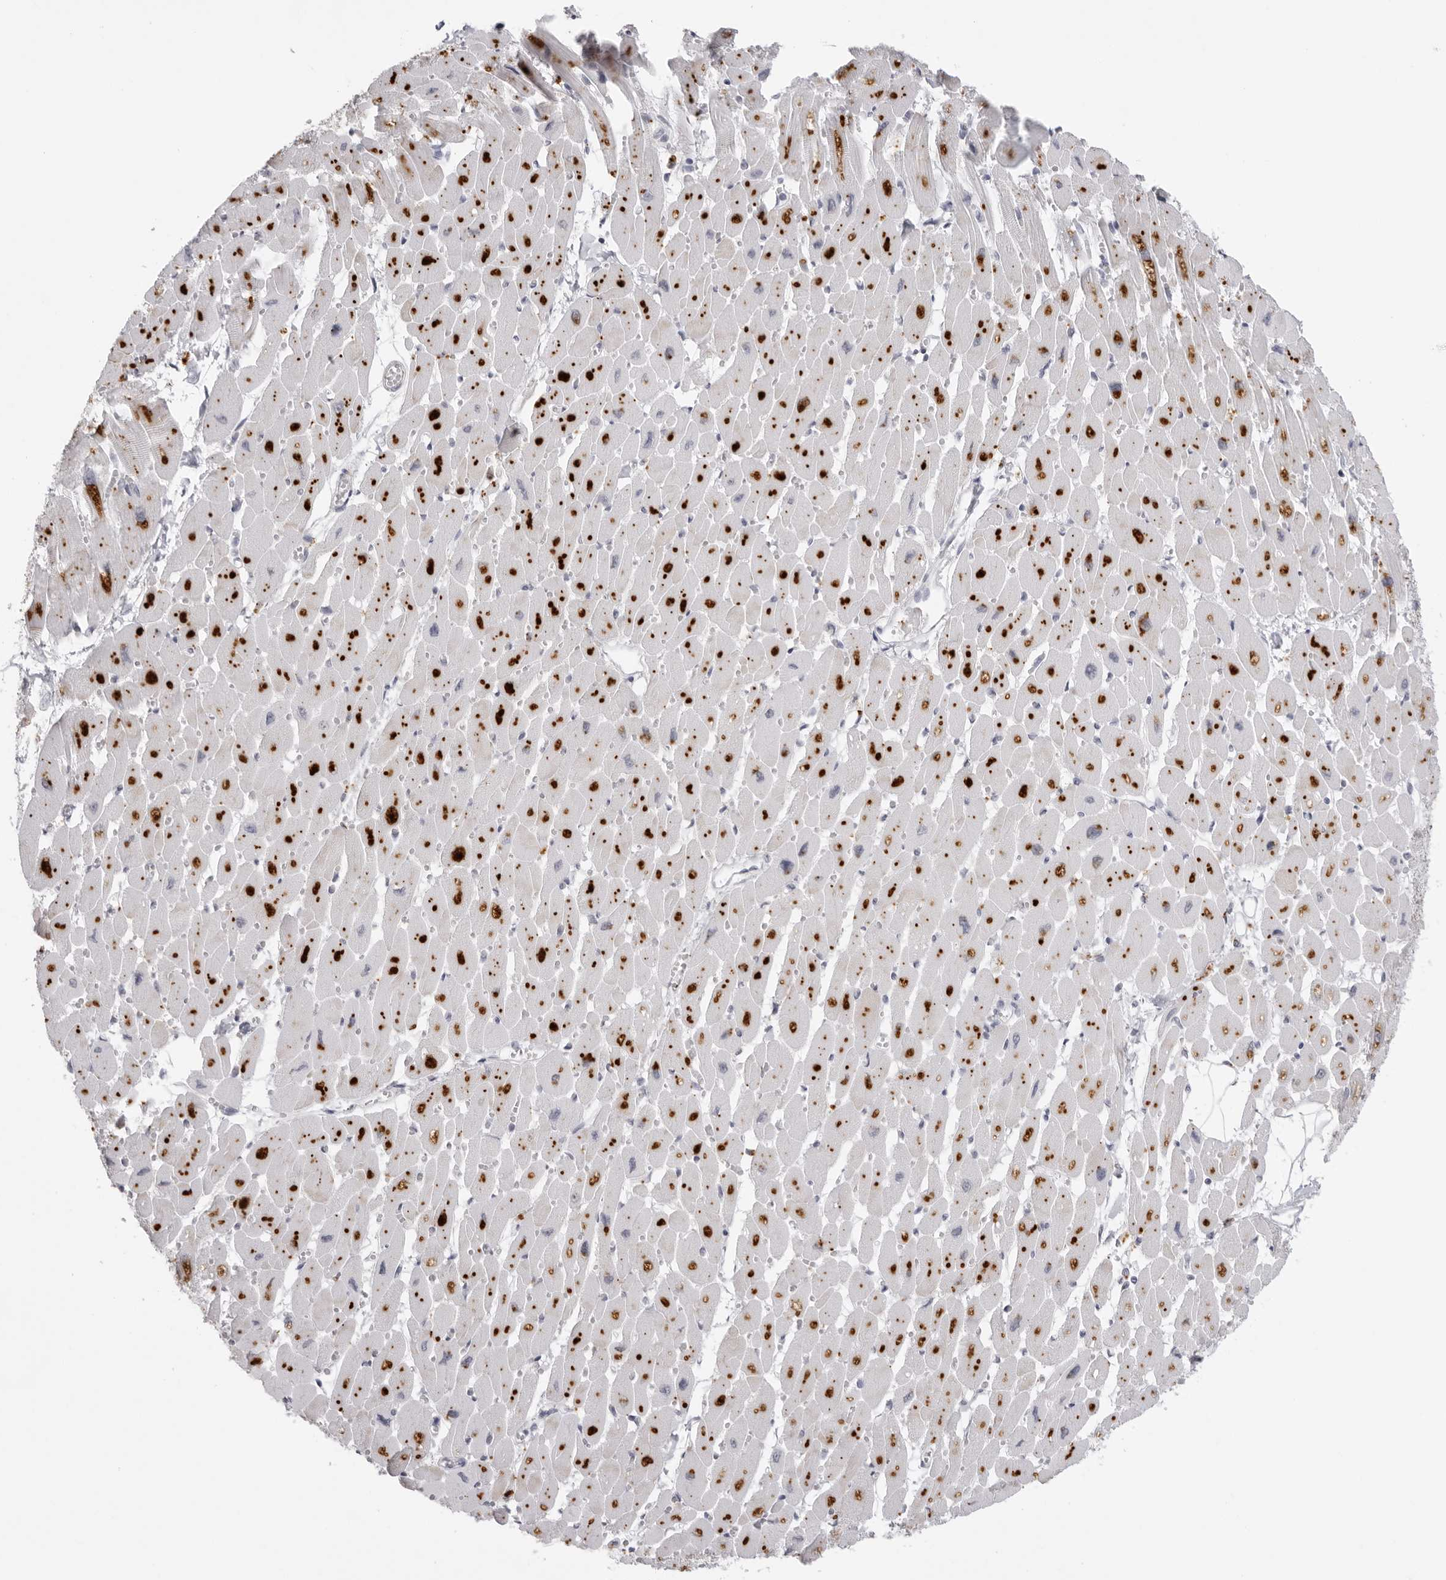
{"staining": {"intensity": "negative", "quantity": "none", "location": "none"}, "tissue": "heart muscle", "cell_type": "Cardiomyocytes", "image_type": "normal", "snomed": [{"axis": "morphology", "description": "Normal tissue, NOS"}, {"axis": "topography", "description": "Heart"}], "caption": "Immunohistochemistry (IHC) histopathology image of unremarkable heart muscle: human heart muscle stained with DAB (3,3'-diaminobenzidine) reveals no significant protein expression in cardiomyocytes.", "gene": "IL25", "patient": {"sex": "female", "age": 54}}